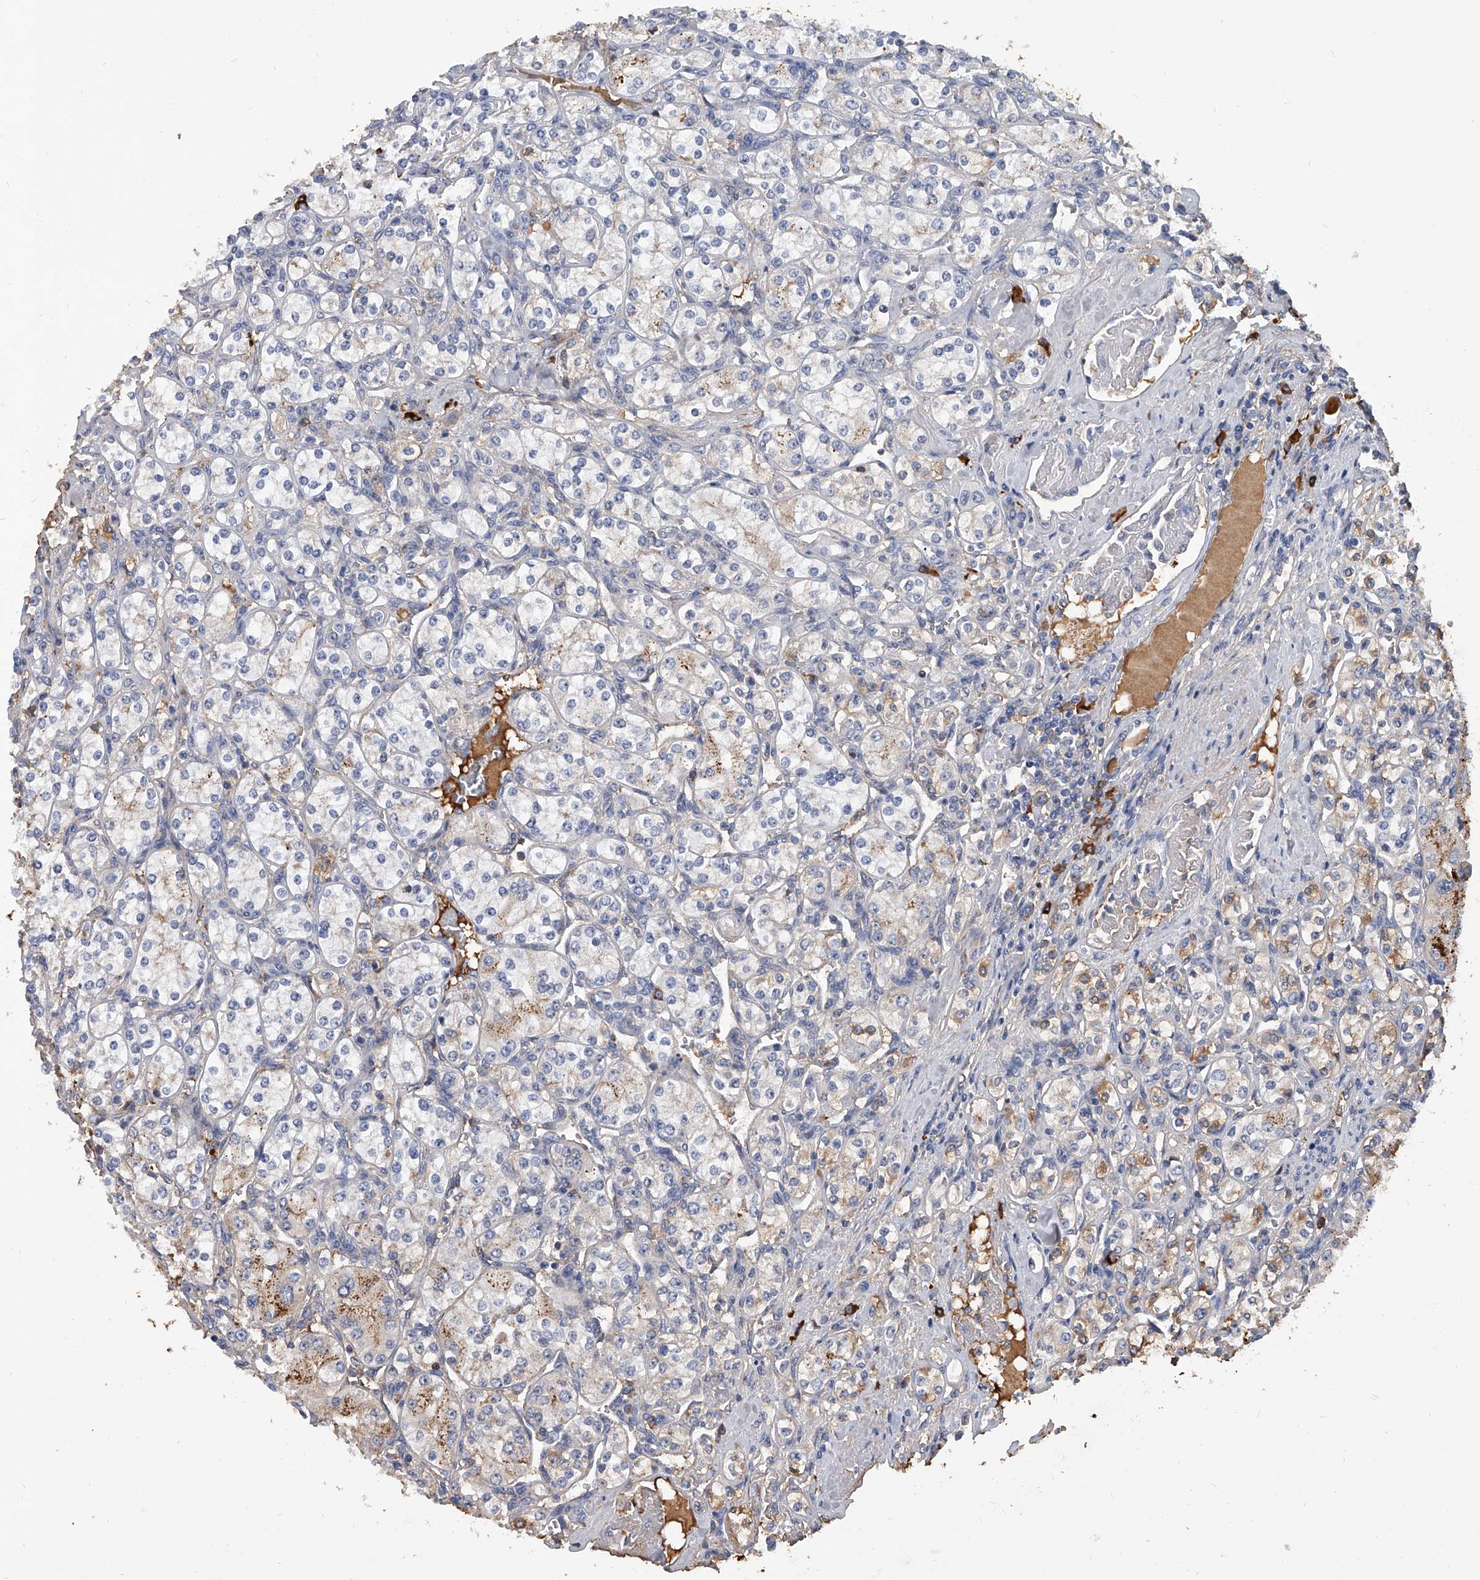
{"staining": {"intensity": "moderate", "quantity": "<25%", "location": "cytoplasmic/membranous"}, "tissue": "renal cancer", "cell_type": "Tumor cells", "image_type": "cancer", "snomed": [{"axis": "morphology", "description": "Adenocarcinoma, NOS"}, {"axis": "topography", "description": "Kidney"}], "caption": "Human renal cancer stained with a brown dye reveals moderate cytoplasmic/membranous positive expression in approximately <25% of tumor cells.", "gene": "ZNF25", "patient": {"sex": "male", "age": 77}}